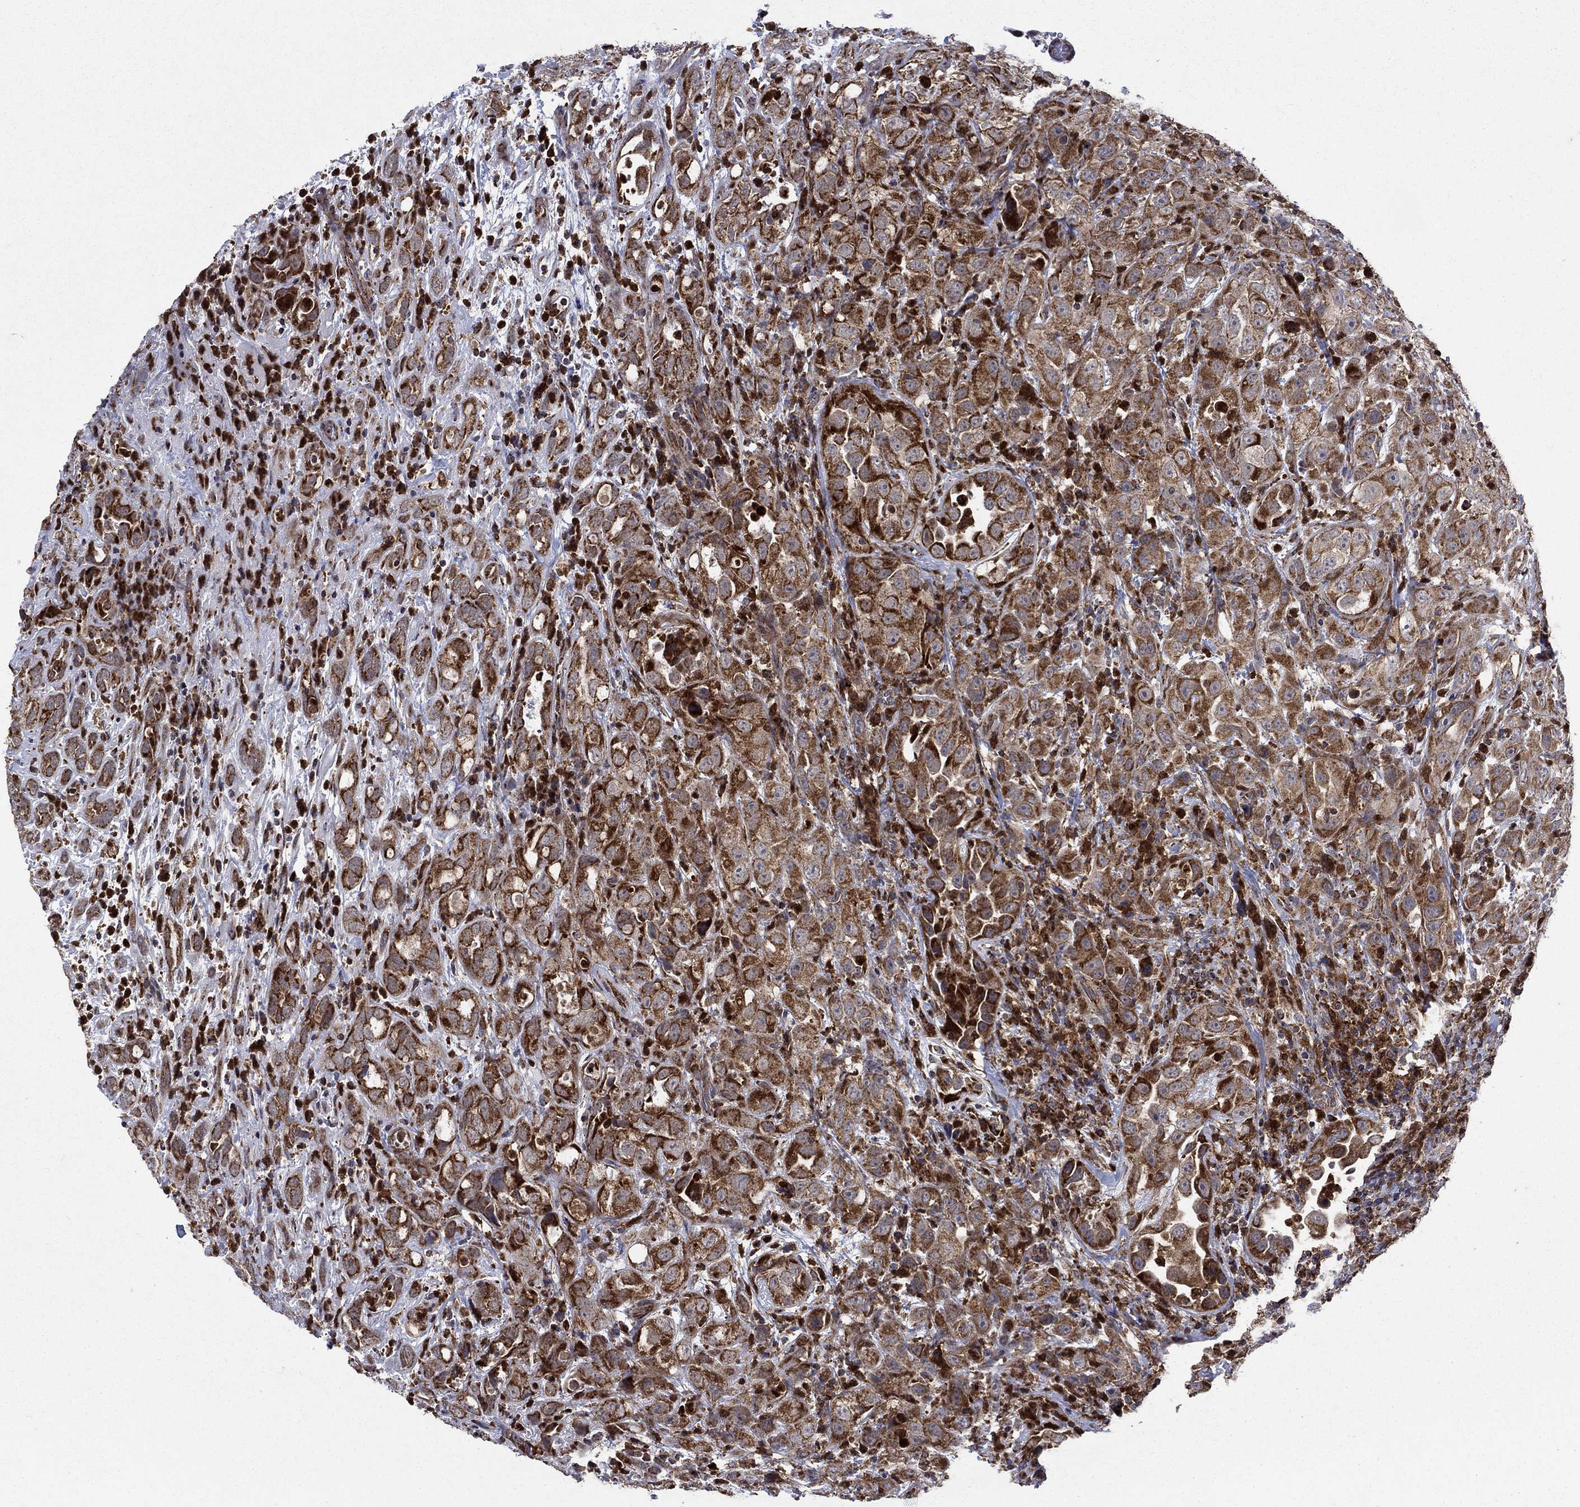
{"staining": {"intensity": "strong", "quantity": ">75%", "location": "cytoplasmic/membranous"}, "tissue": "urothelial cancer", "cell_type": "Tumor cells", "image_type": "cancer", "snomed": [{"axis": "morphology", "description": "Urothelial carcinoma, High grade"}, {"axis": "topography", "description": "Urinary bladder"}], "caption": "Protein staining reveals strong cytoplasmic/membranous expression in about >75% of tumor cells in urothelial carcinoma (high-grade).", "gene": "RNF19B", "patient": {"sex": "female", "age": 41}}